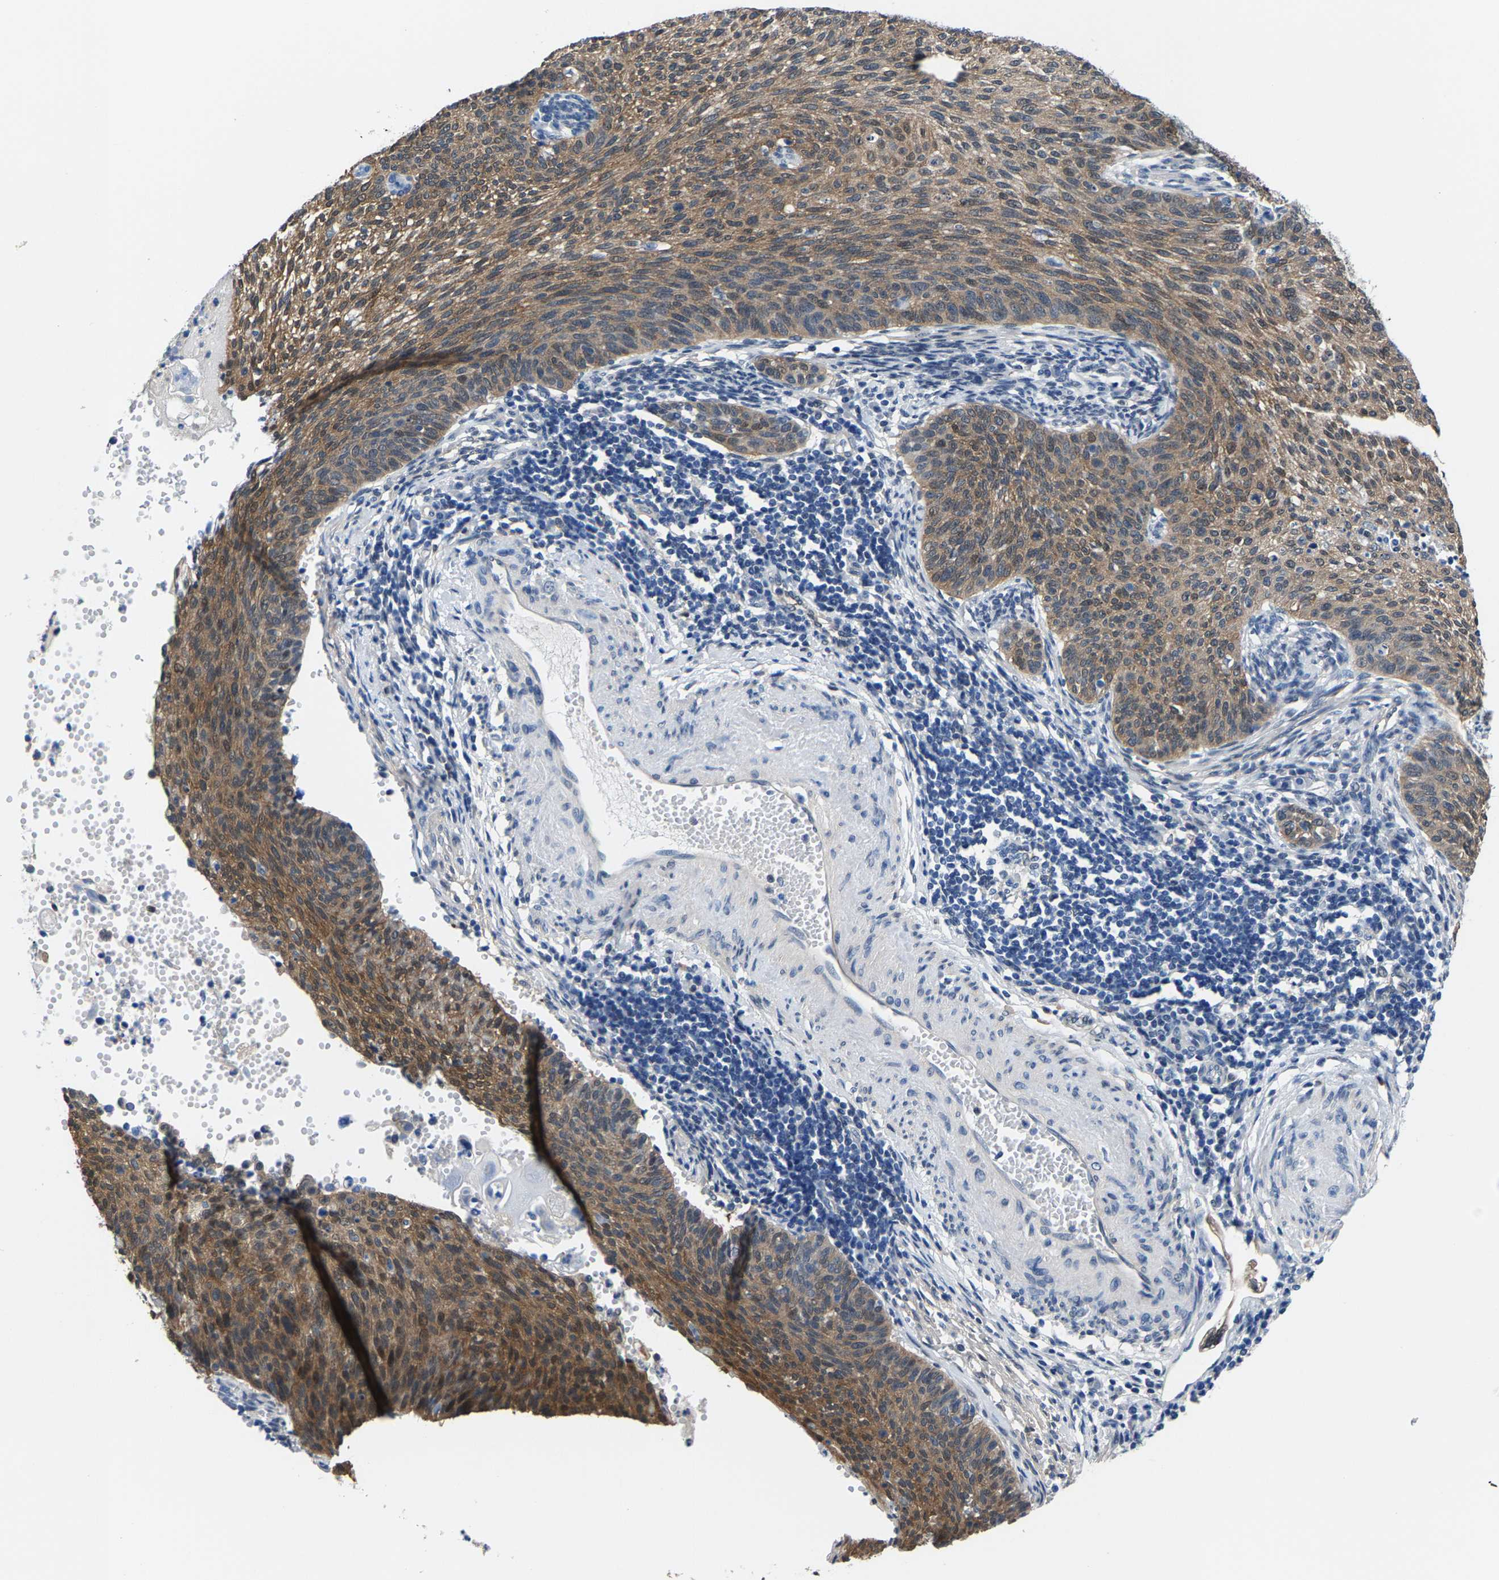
{"staining": {"intensity": "moderate", "quantity": ">75%", "location": "cytoplasmic/membranous"}, "tissue": "cervical cancer", "cell_type": "Tumor cells", "image_type": "cancer", "snomed": [{"axis": "morphology", "description": "Squamous cell carcinoma, NOS"}, {"axis": "topography", "description": "Cervix"}], "caption": "Cervical cancer tissue exhibits moderate cytoplasmic/membranous expression in approximately >75% of tumor cells Ihc stains the protein in brown and the nuclei are stained blue.", "gene": "SSH3", "patient": {"sex": "female", "age": 70}}